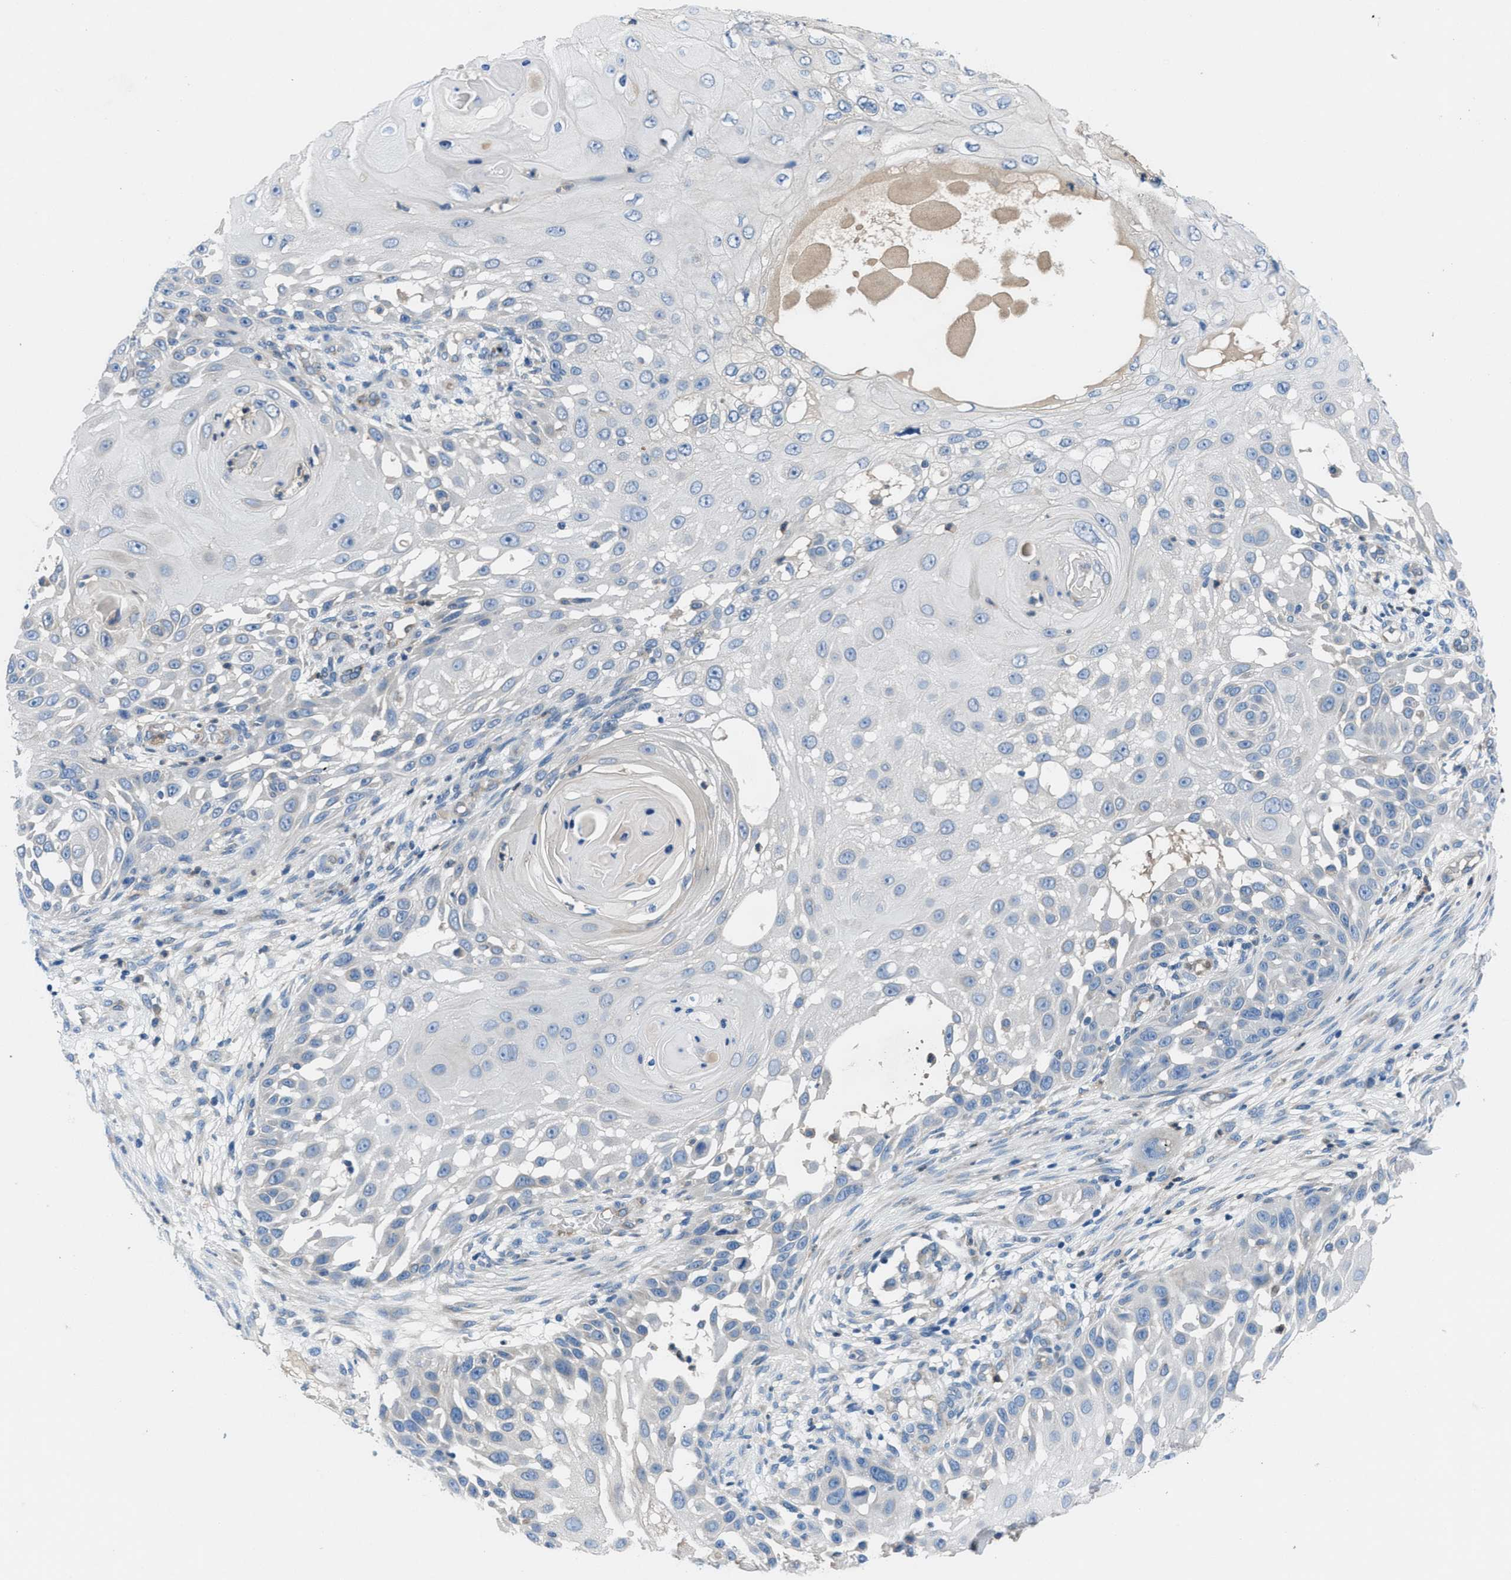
{"staining": {"intensity": "negative", "quantity": "none", "location": "none"}, "tissue": "skin cancer", "cell_type": "Tumor cells", "image_type": "cancer", "snomed": [{"axis": "morphology", "description": "Squamous cell carcinoma, NOS"}, {"axis": "topography", "description": "Skin"}], "caption": "Tumor cells show no significant protein expression in squamous cell carcinoma (skin). (DAB immunohistochemistry, high magnification).", "gene": "PGR", "patient": {"sex": "female", "age": 44}}